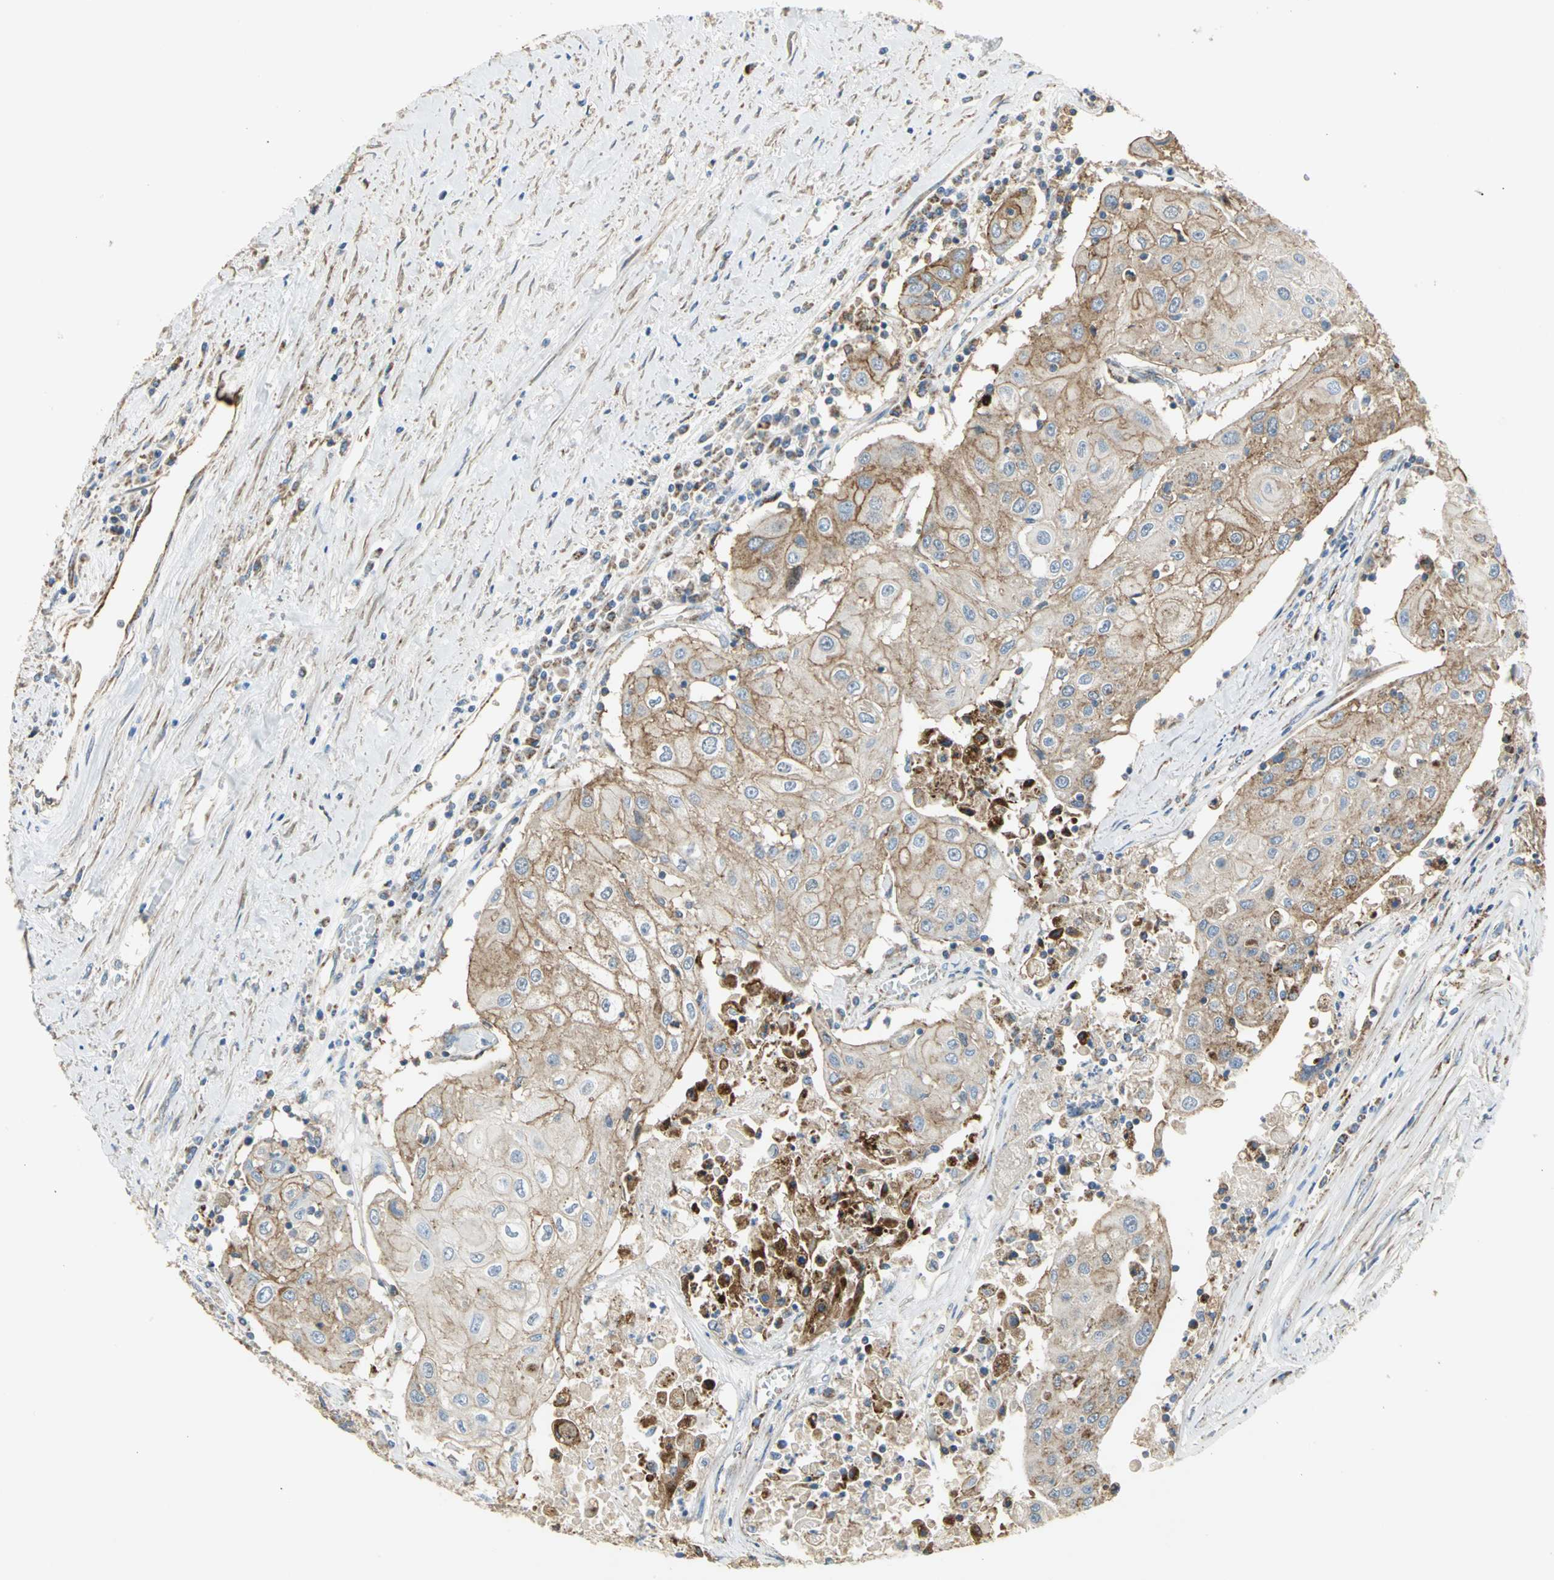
{"staining": {"intensity": "moderate", "quantity": ">75%", "location": "cytoplasmic/membranous"}, "tissue": "urothelial cancer", "cell_type": "Tumor cells", "image_type": "cancer", "snomed": [{"axis": "morphology", "description": "Urothelial carcinoma, High grade"}, {"axis": "topography", "description": "Urinary bladder"}], "caption": "Tumor cells show medium levels of moderate cytoplasmic/membranous positivity in approximately >75% of cells in urothelial cancer.", "gene": "NDUFB5", "patient": {"sex": "female", "age": 85}}